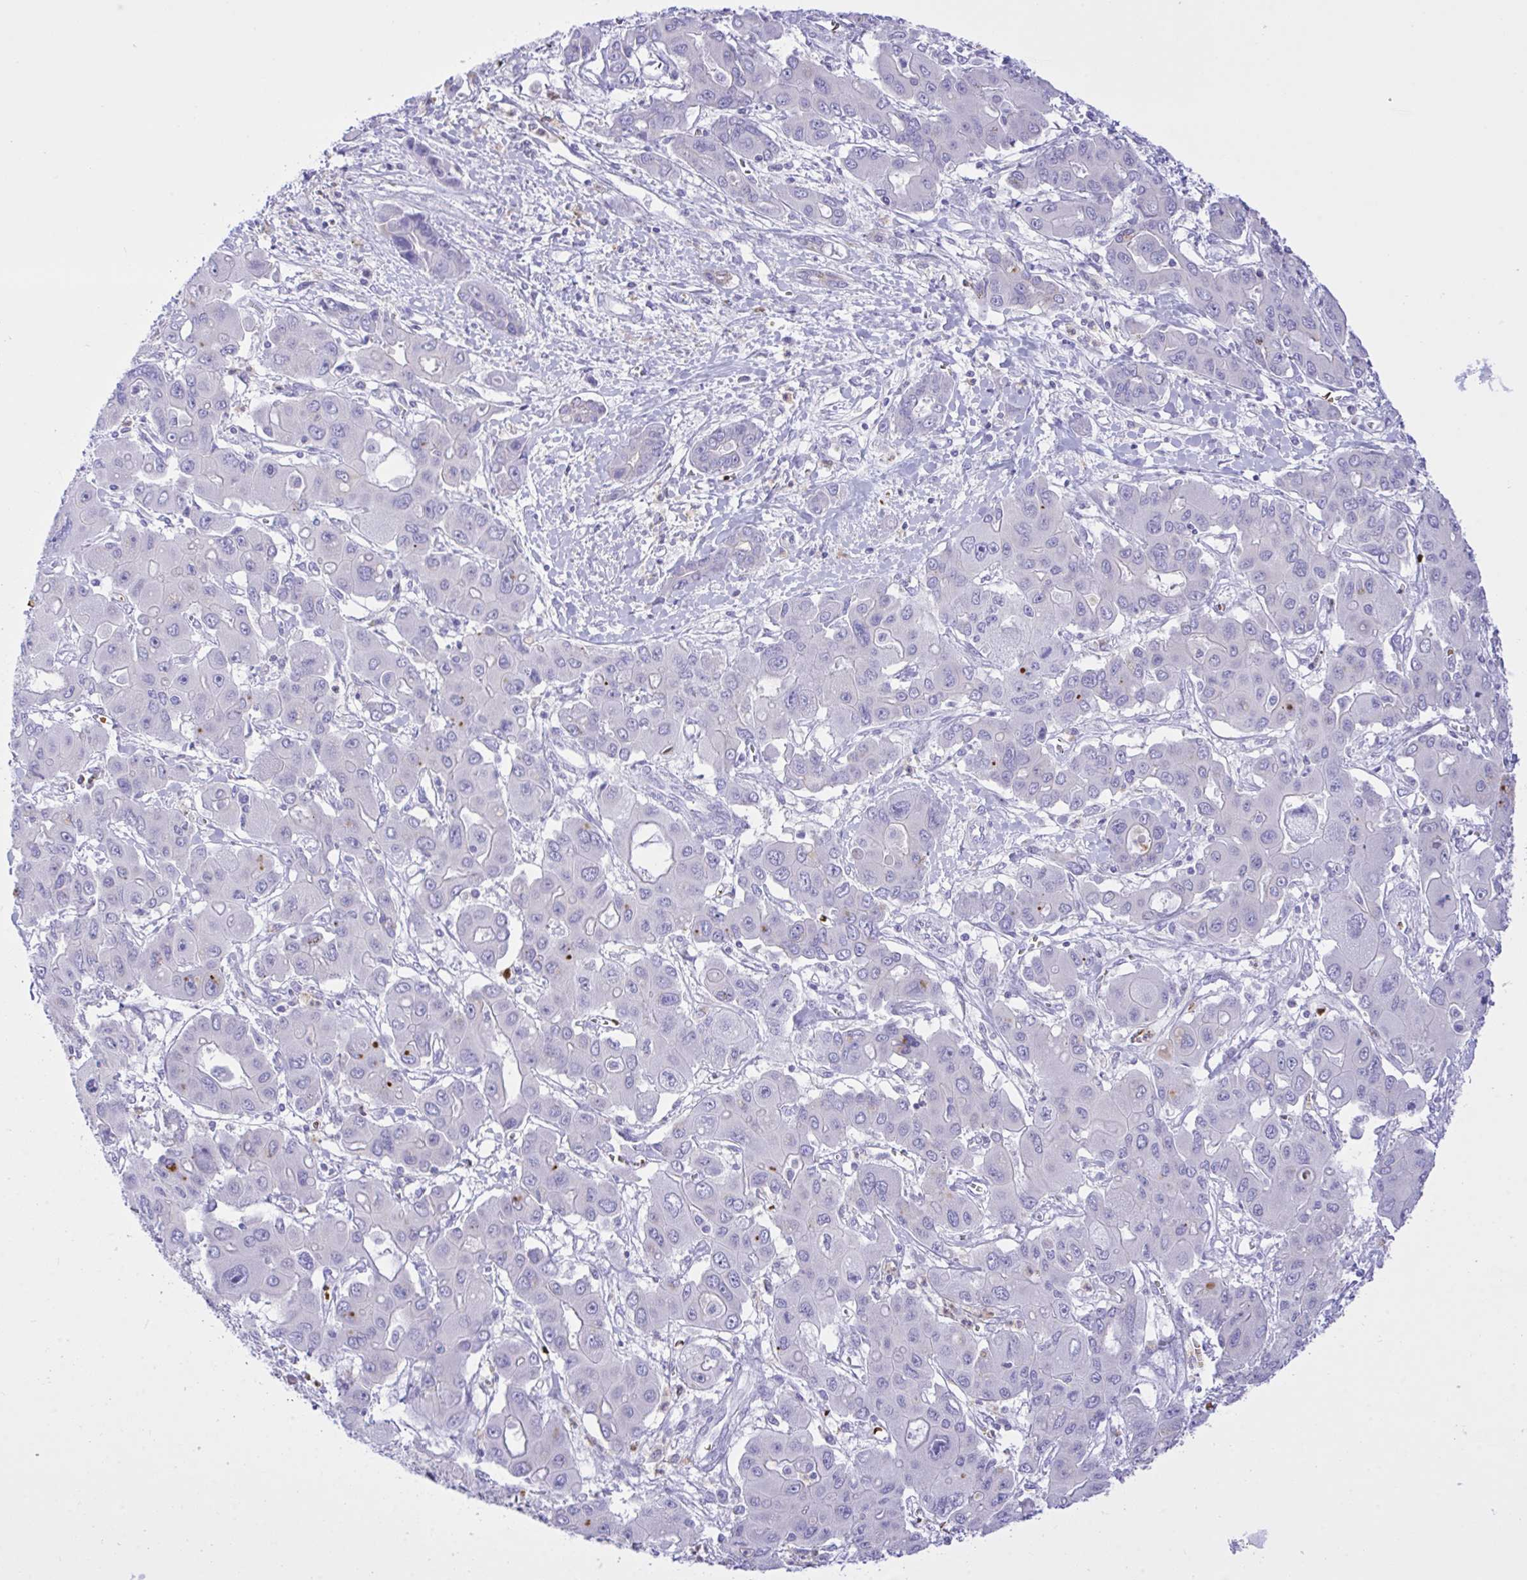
{"staining": {"intensity": "negative", "quantity": "none", "location": "none"}, "tissue": "liver cancer", "cell_type": "Tumor cells", "image_type": "cancer", "snomed": [{"axis": "morphology", "description": "Cholangiocarcinoma"}, {"axis": "topography", "description": "Liver"}], "caption": "Human liver cancer (cholangiocarcinoma) stained for a protein using IHC demonstrates no positivity in tumor cells.", "gene": "ZNF221", "patient": {"sex": "male", "age": 67}}